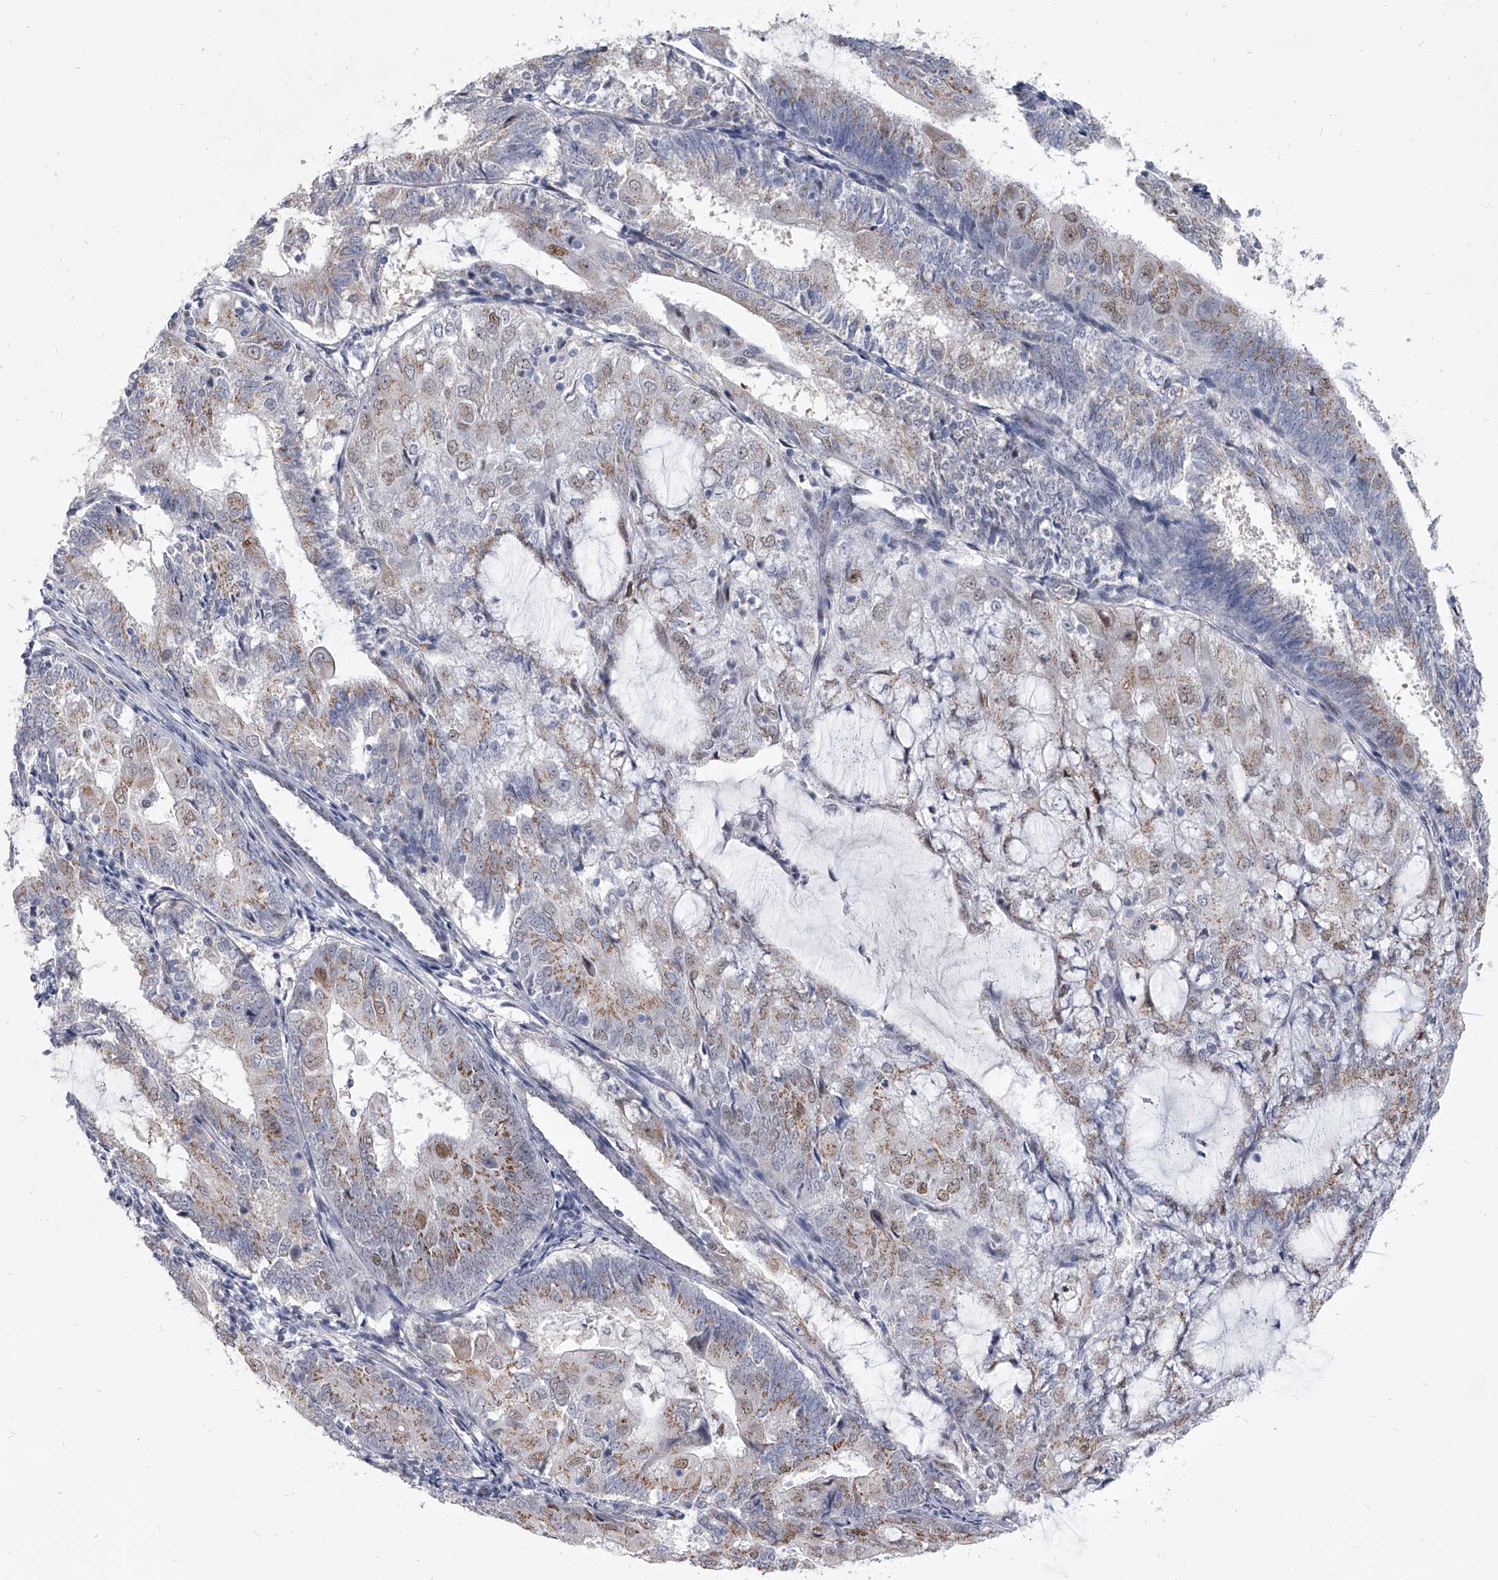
{"staining": {"intensity": "moderate", "quantity": "25%-75%", "location": "cytoplasmic/membranous,nuclear"}, "tissue": "endometrial cancer", "cell_type": "Tumor cells", "image_type": "cancer", "snomed": [{"axis": "morphology", "description": "Adenocarcinoma, NOS"}, {"axis": "topography", "description": "Endometrium"}], "caption": "Immunohistochemistry staining of endometrial adenocarcinoma, which demonstrates medium levels of moderate cytoplasmic/membranous and nuclear staining in about 25%-75% of tumor cells indicating moderate cytoplasmic/membranous and nuclear protein expression. The staining was performed using DAB (3,3'-diaminobenzidine) (brown) for protein detection and nuclei were counterstained in hematoxylin (blue).", "gene": "EVA1C", "patient": {"sex": "female", "age": 81}}